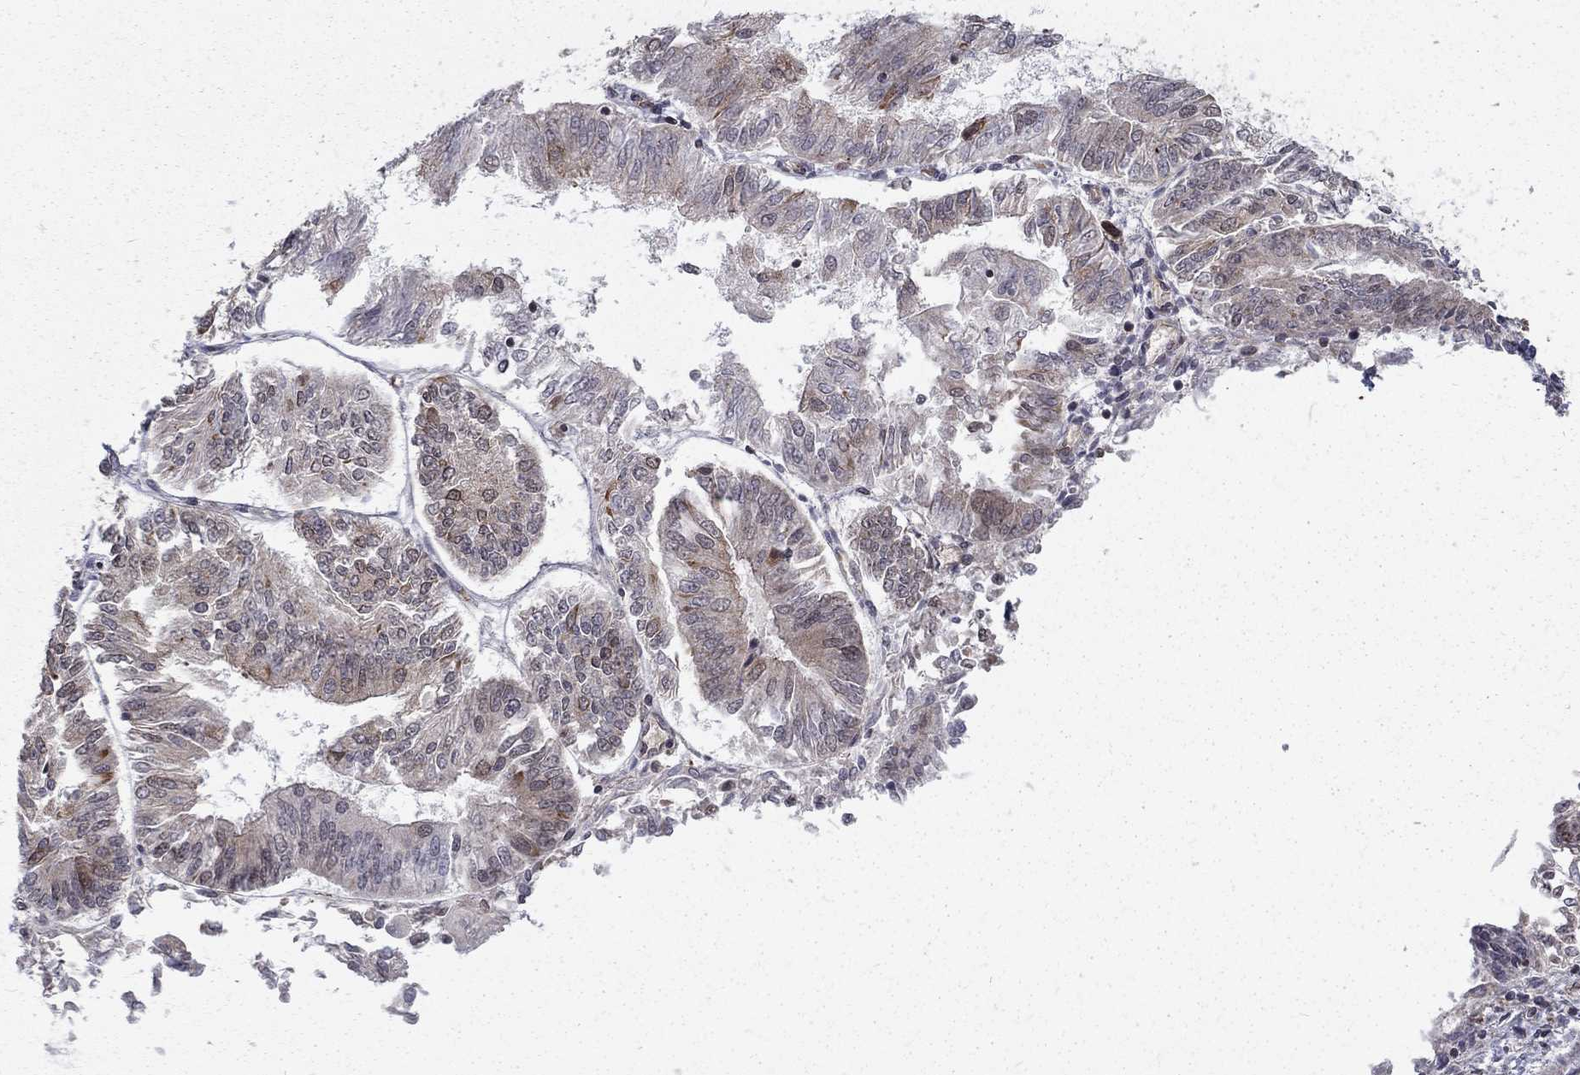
{"staining": {"intensity": "moderate", "quantity": "<25%", "location": "cytoplasmic/membranous"}, "tissue": "endometrial cancer", "cell_type": "Tumor cells", "image_type": "cancer", "snomed": [{"axis": "morphology", "description": "Adenocarcinoma, NOS"}, {"axis": "topography", "description": "Endometrium"}], "caption": "A high-resolution photomicrograph shows immunohistochemistry (IHC) staining of adenocarcinoma (endometrial), which reveals moderate cytoplasmic/membranous staining in approximately <25% of tumor cells. Nuclei are stained in blue.", "gene": "TCEAL1", "patient": {"sex": "female", "age": 58}}